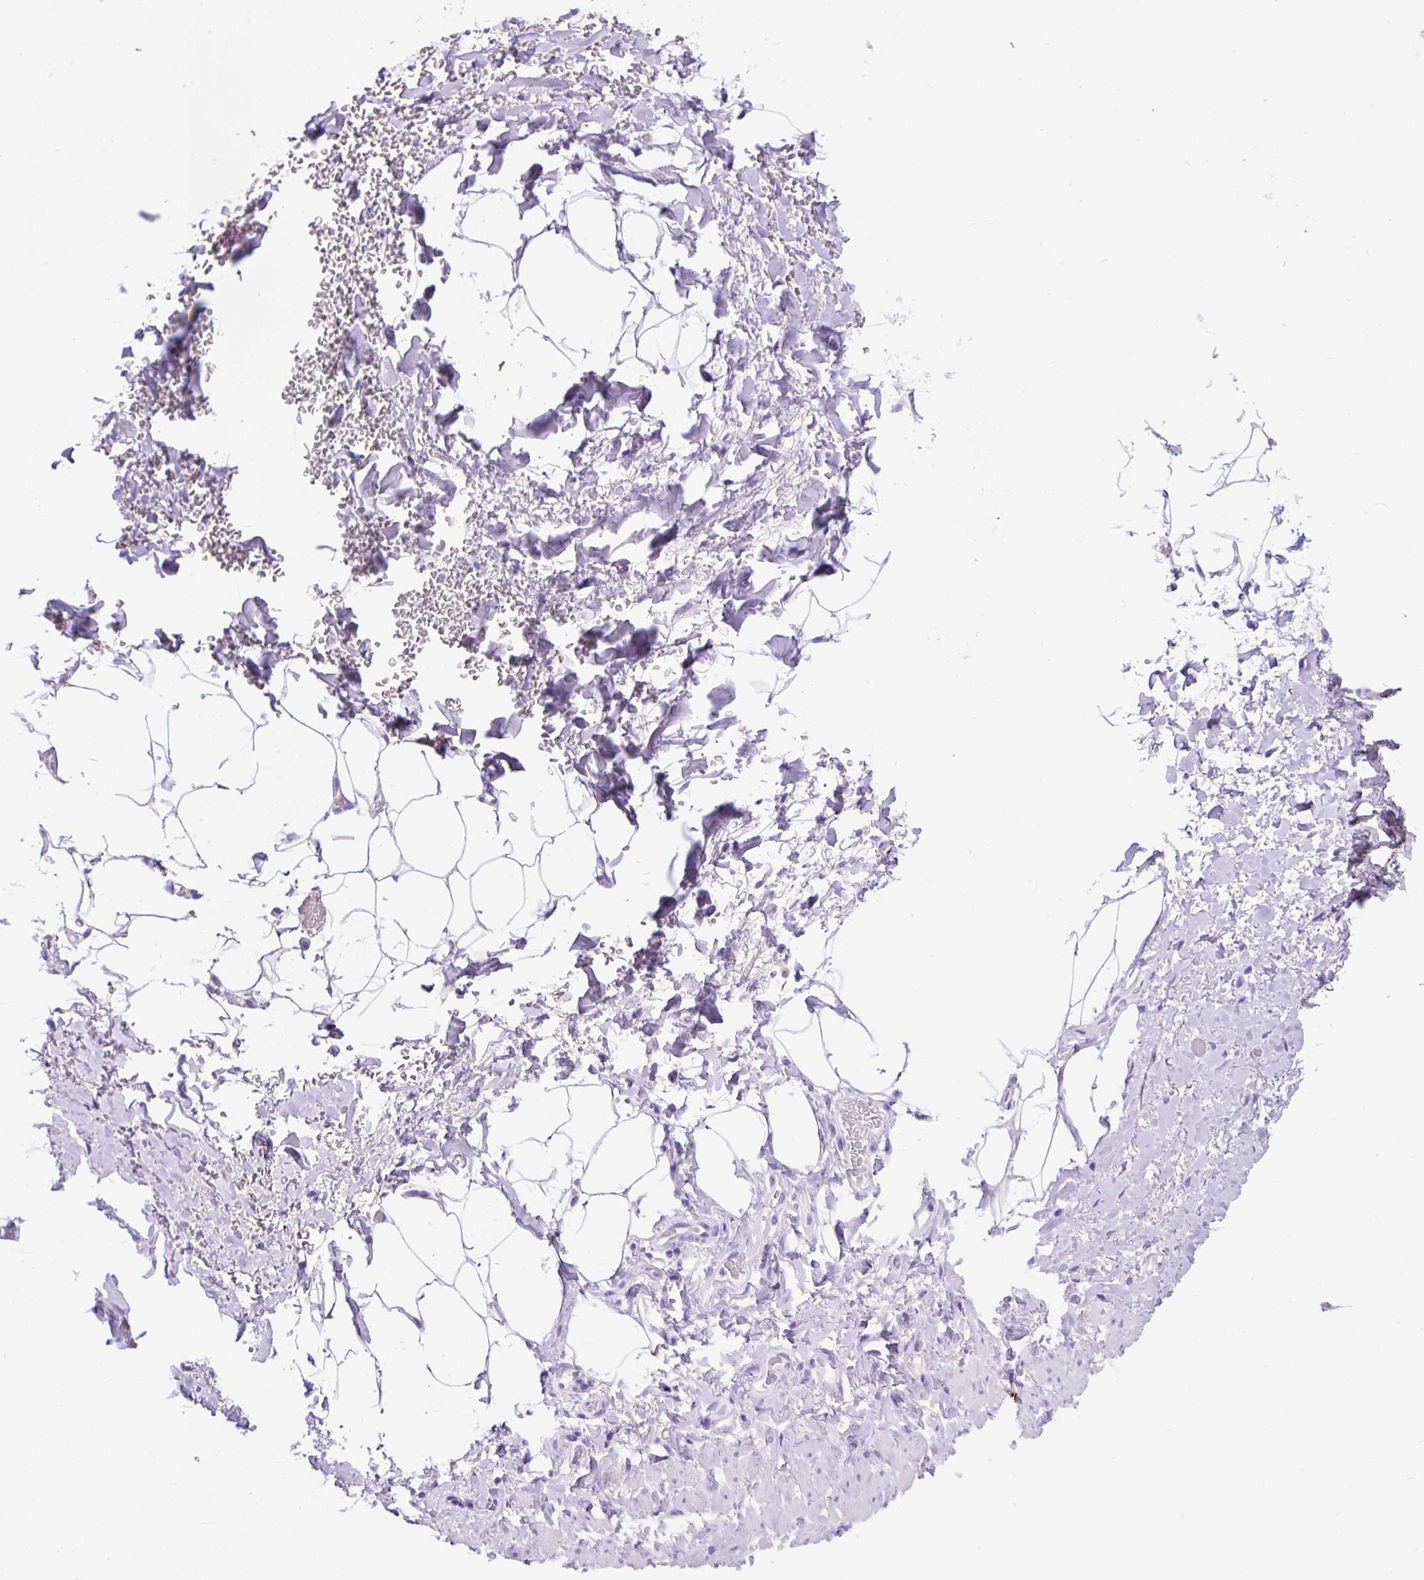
{"staining": {"intensity": "negative", "quantity": "none", "location": "none"}, "tissue": "adipose tissue", "cell_type": "Adipocytes", "image_type": "normal", "snomed": [{"axis": "morphology", "description": "Normal tissue, NOS"}, {"axis": "topography", "description": "Vagina"}, {"axis": "topography", "description": "Peripheral nerve tissue"}], "caption": "The photomicrograph reveals no significant staining in adipocytes of adipose tissue.", "gene": "SCGB1A1", "patient": {"sex": "female", "age": 71}}